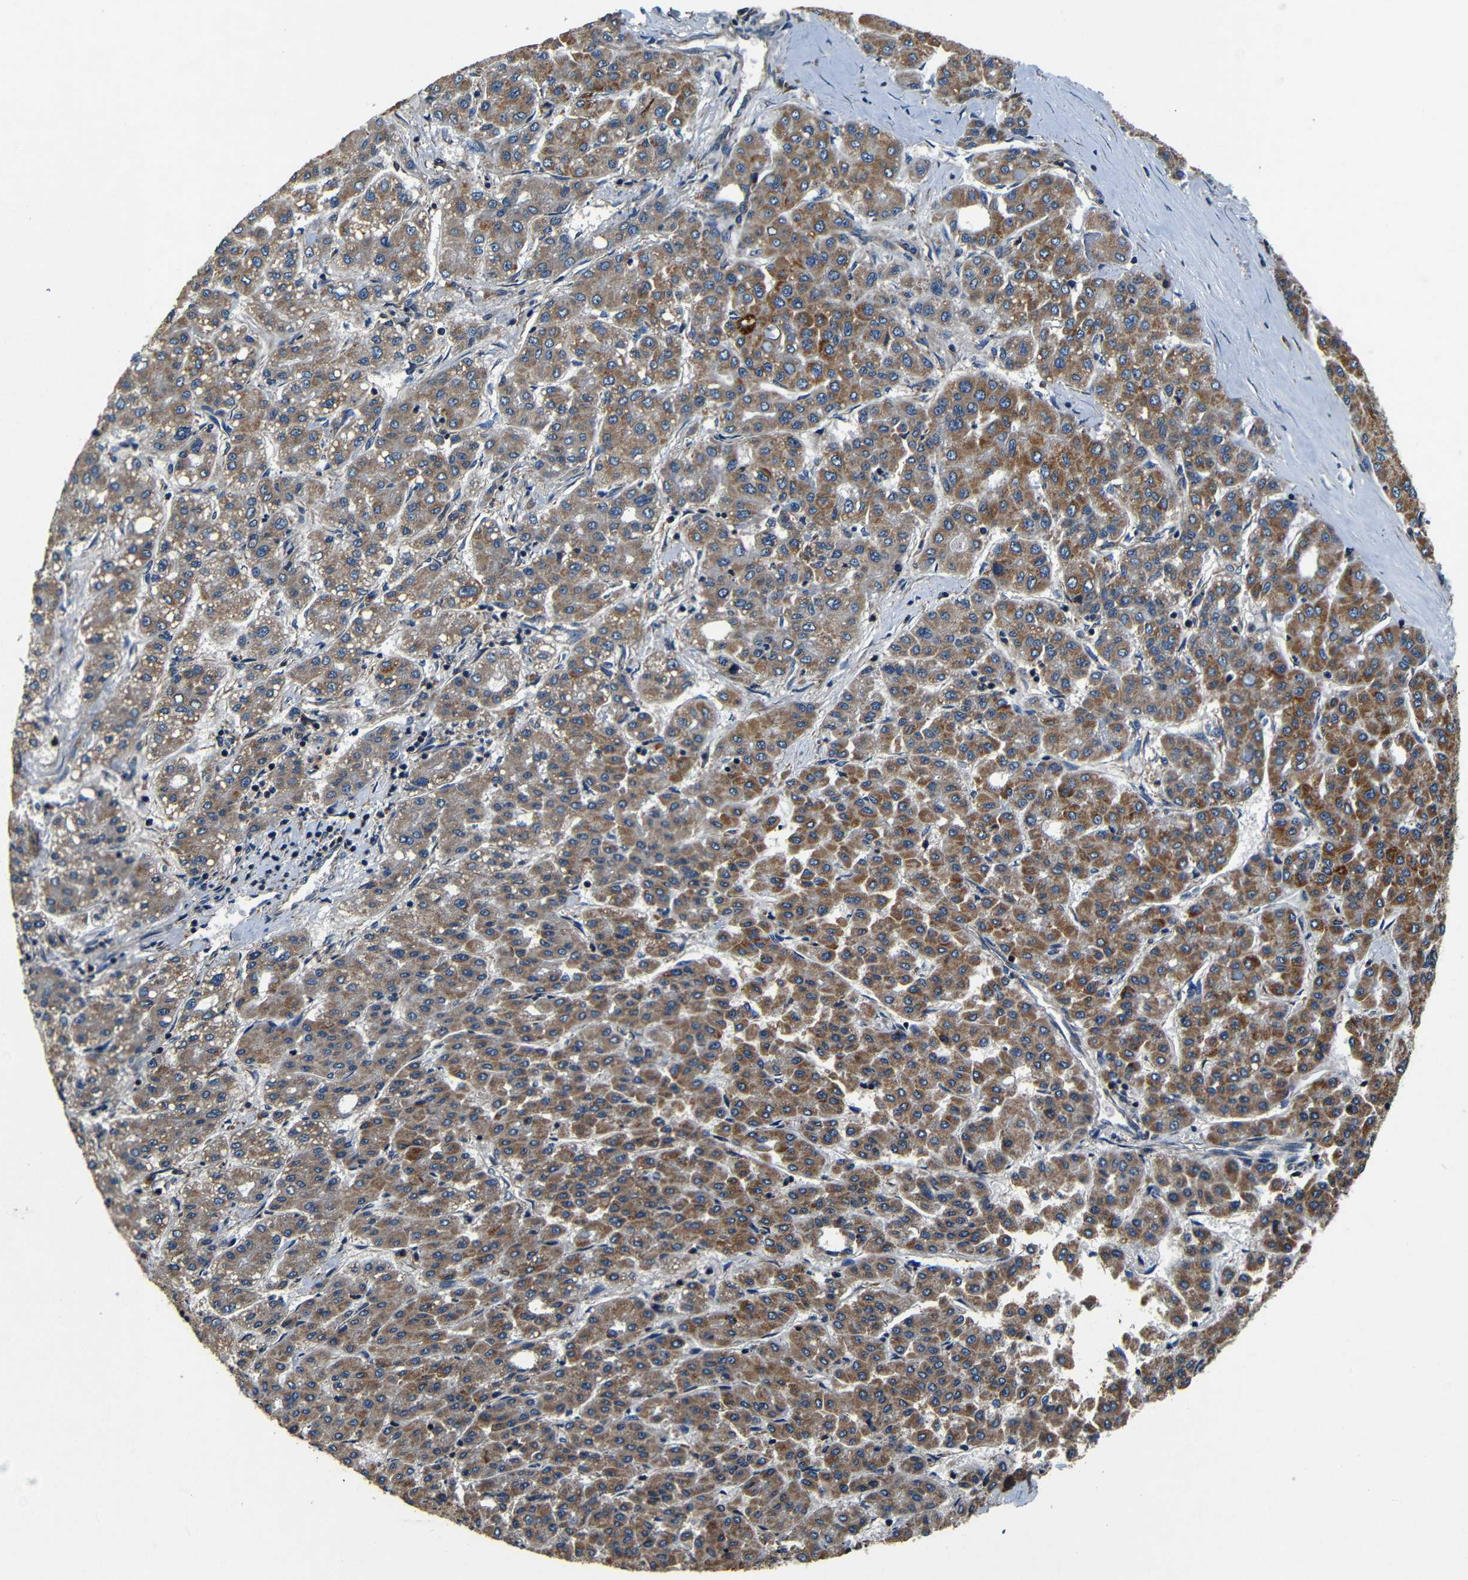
{"staining": {"intensity": "moderate", "quantity": ">75%", "location": "cytoplasmic/membranous"}, "tissue": "liver cancer", "cell_type": "Tumor cells", "image_type": "cancer", "snomed": [{"axis": "morphology", "description": "Carcinoma, Hepatocellular, NOS"}, {"axis": "topography", "description": "Liver"}], "caption": "Human liver cancer (hepatocellular carcinoma) stained with a protein marker exhibits moderate staining in tumor cells.", "gene": "MTX1", "patient": {"sex": "male", "age": 65}}